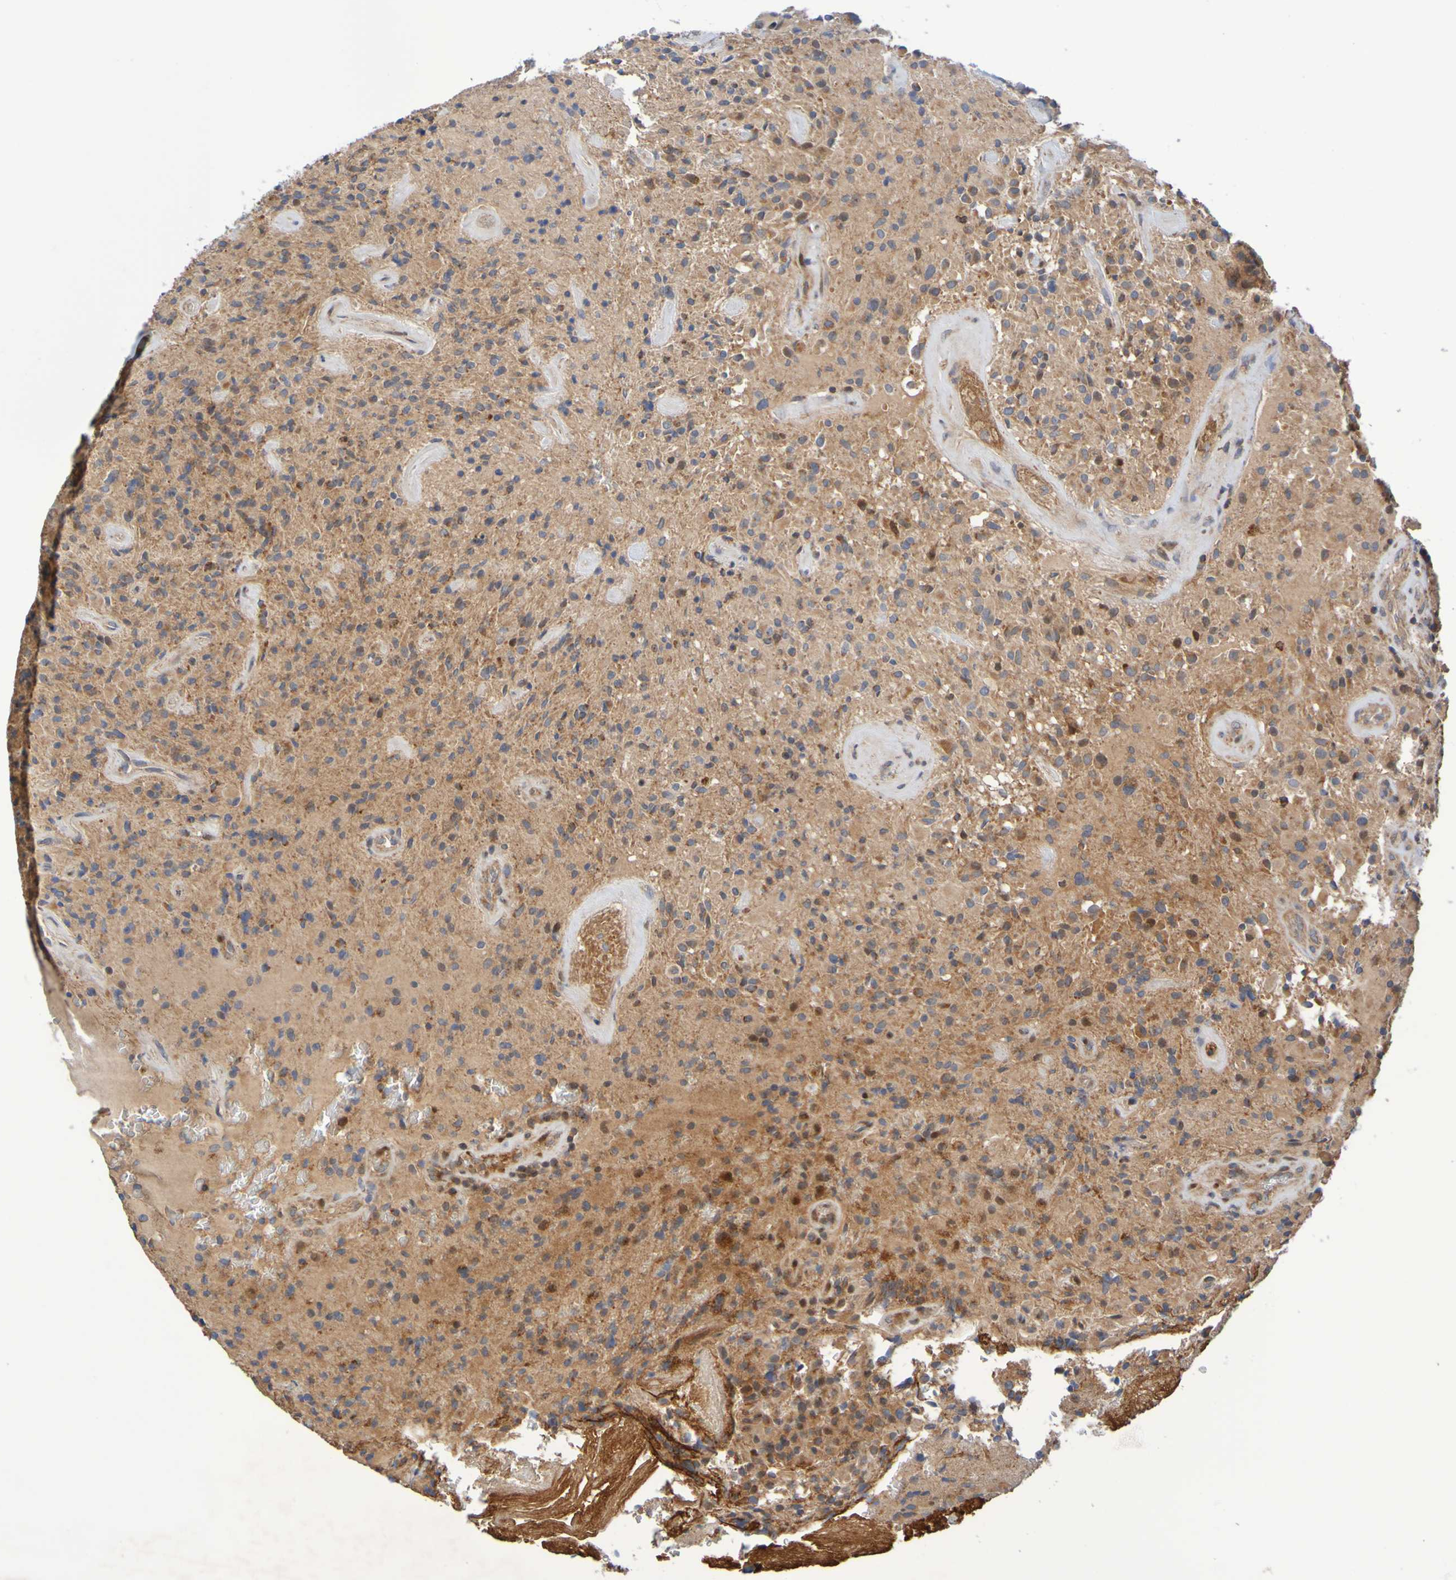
{"staining": {"intensity": "moderate", "quantity": ">75%", "location": "cytoplasmic/membranous"}, "tissue": "glioma", "cell_type": "Tumor cells", "image_type": "cancer", "snomed": [{"axis": "morphology", "description": "Glioma, malignant, High grade"}, {"axis": "topography", "description": "Brain"}], "caption": "Immunohistochemistry (IHC) micrograph of neoplastic tissue: human malignant glioma (high-grade) stained using immunohistochemistry (IHC) exhibits medium levels of moderate protein expression localized specifically in the cytoplasmic/membranous of tumor cells, appearing as a cytoplasmic/membranous brown color.", "gene": "CCDC51", "patient": {"sex": "male", "age": 71}}